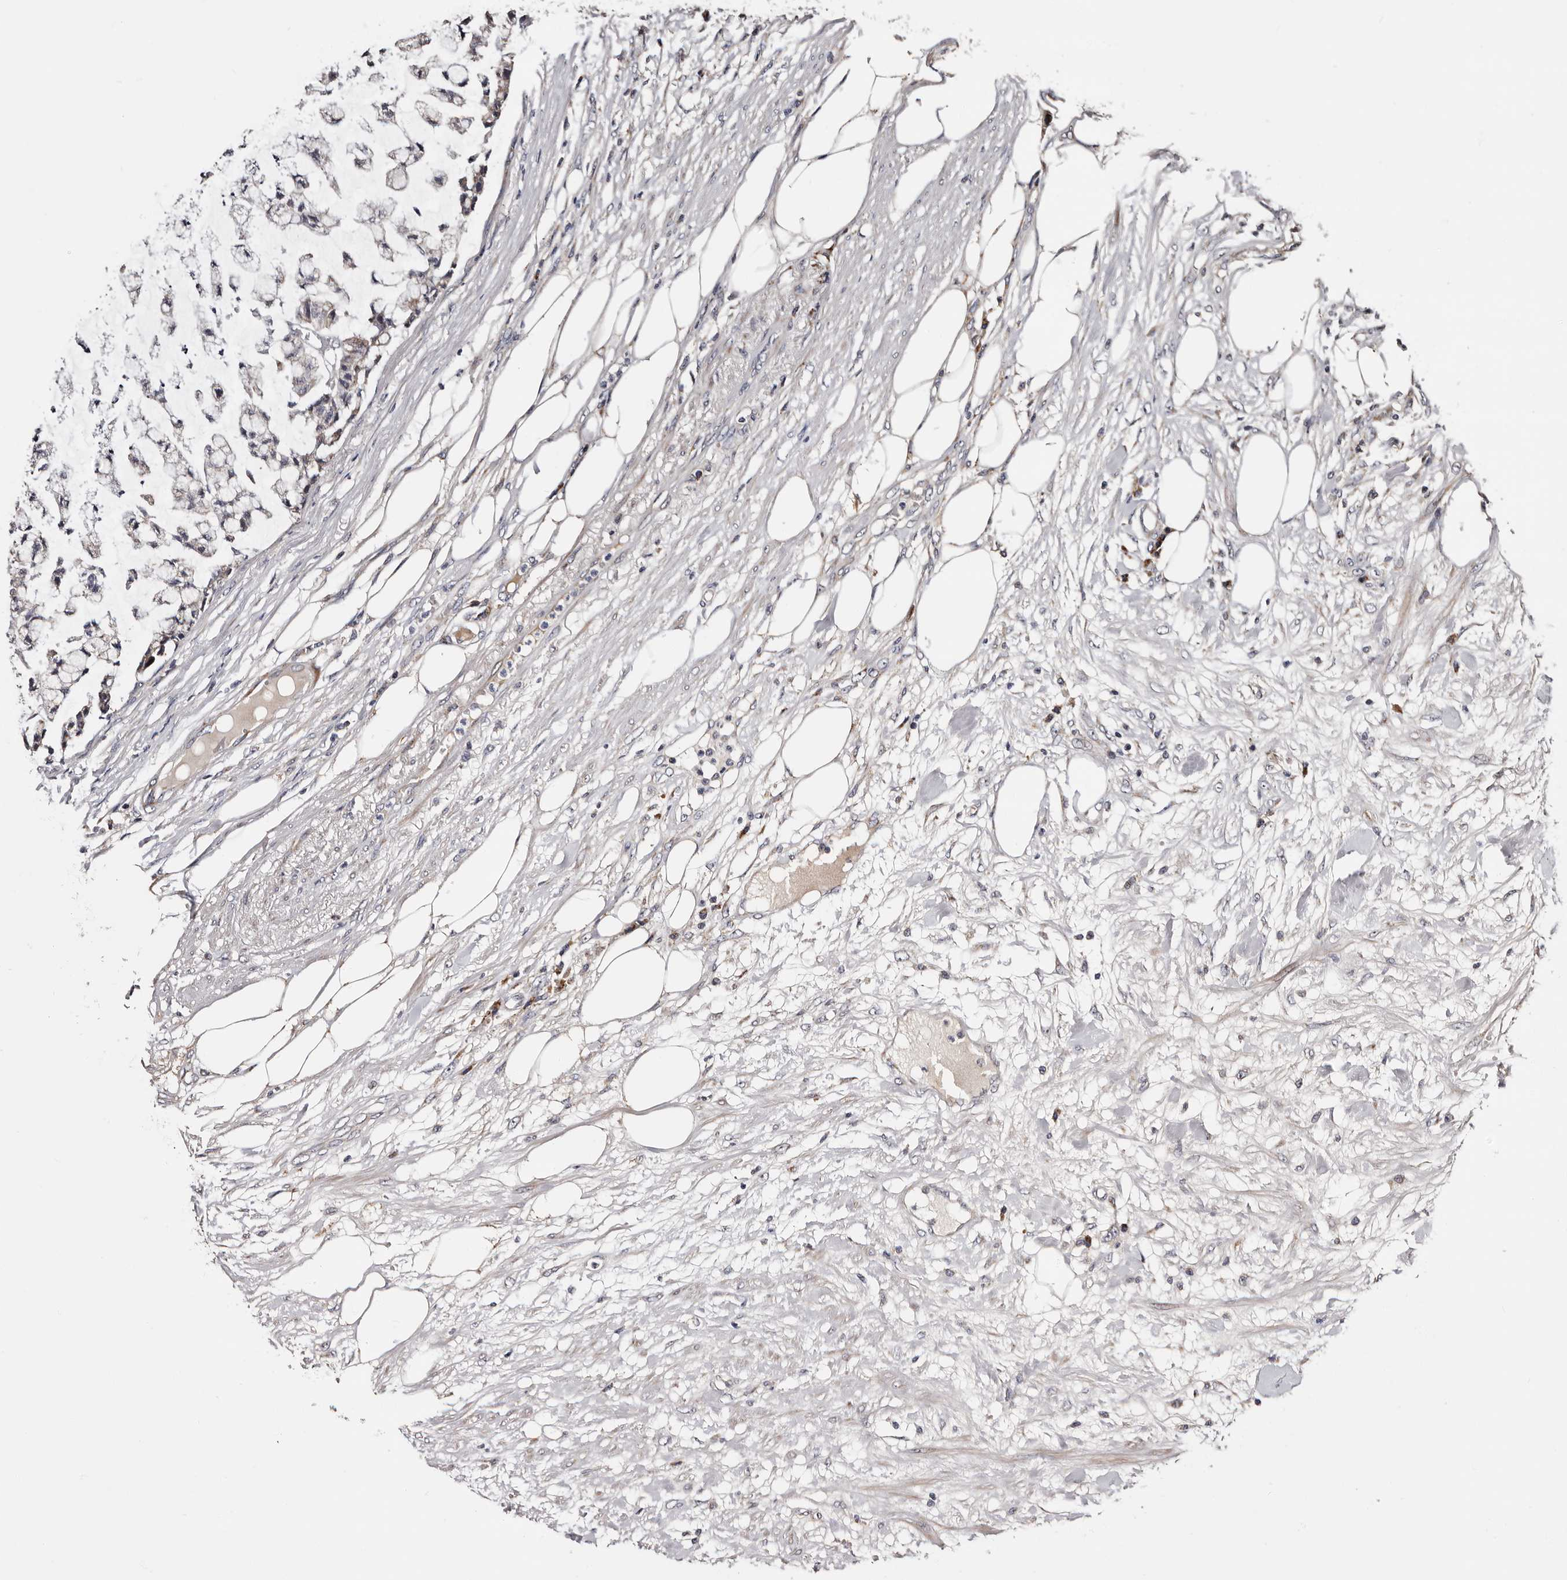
{"staining": {"intensity": "weak", "quantity": "<25%", "location": "nuclear"}, "tissue": "colorectal cancer", "cell_type": "Tumor cells", "image_type": "cancer", "snomed": [{"axis": "morphology", "description": "Adenocarcinoma, NOS"}, {"axis": "topography", "description": "Colon"}], "caption": "Colorectal cancer (adenocarcinoma) was stained to show a protein in brown. There is no significant positivity in tumor cells.", "gene": "TAF4B", "patient": {"sex": "female", "age": 84}}